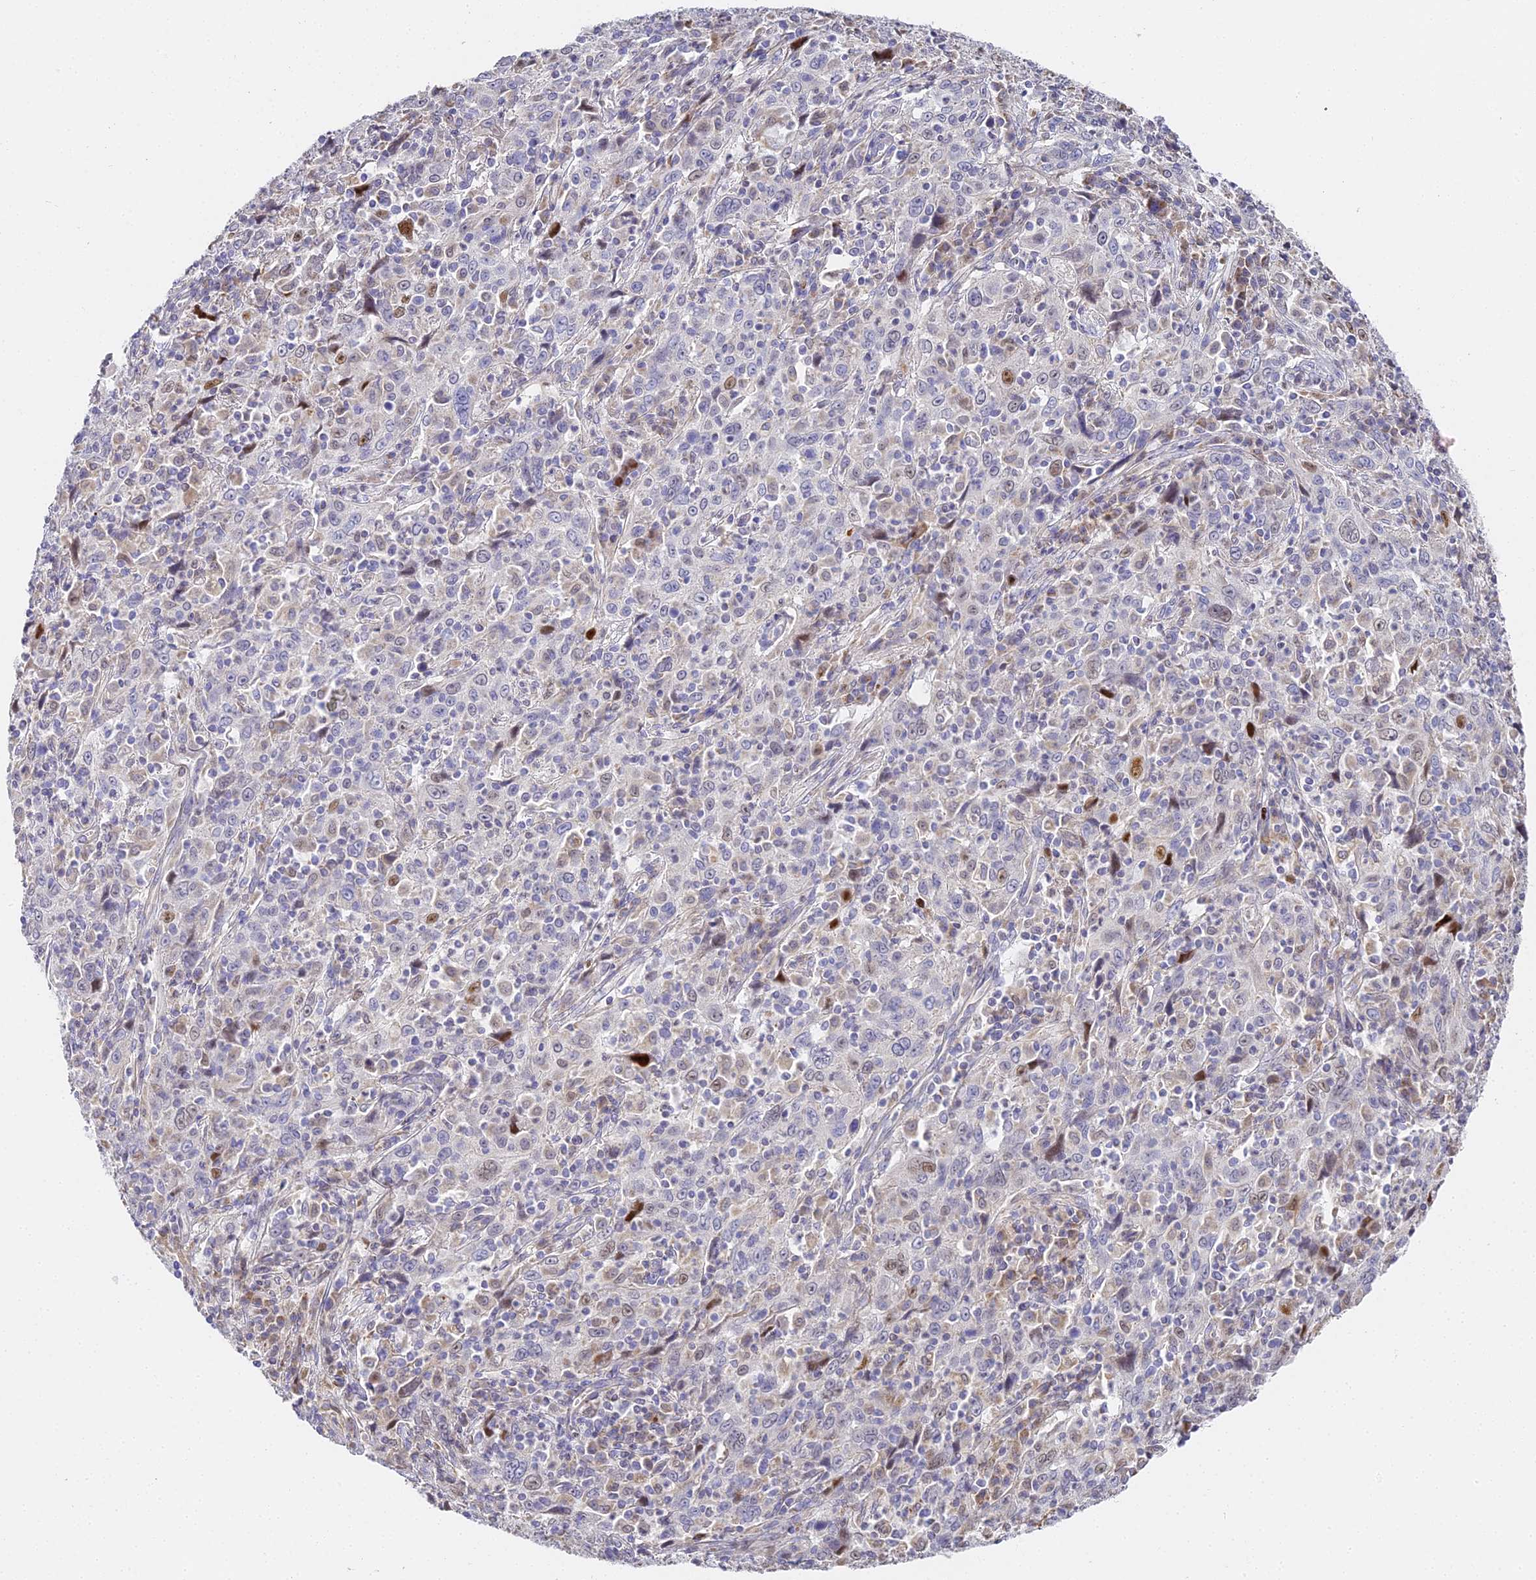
{"staining": {"intensity": "negative", "quantity": "none", "location": "none"}, "tissue": "cervical cancer", "cell_type": "Tumor cells", "image_type": "cancer", "snomed": [{"axis": "morphology", "description": "Squamous cell carcinoma, NOS"}, {"axis": "topography", "description": "Cervix"}], "caption": "Micrograph shows no protein expression in tumor cells of cervical cancer tissue.", "gene": "SERP1", "patient": {"sex": "female", "age": 46}}